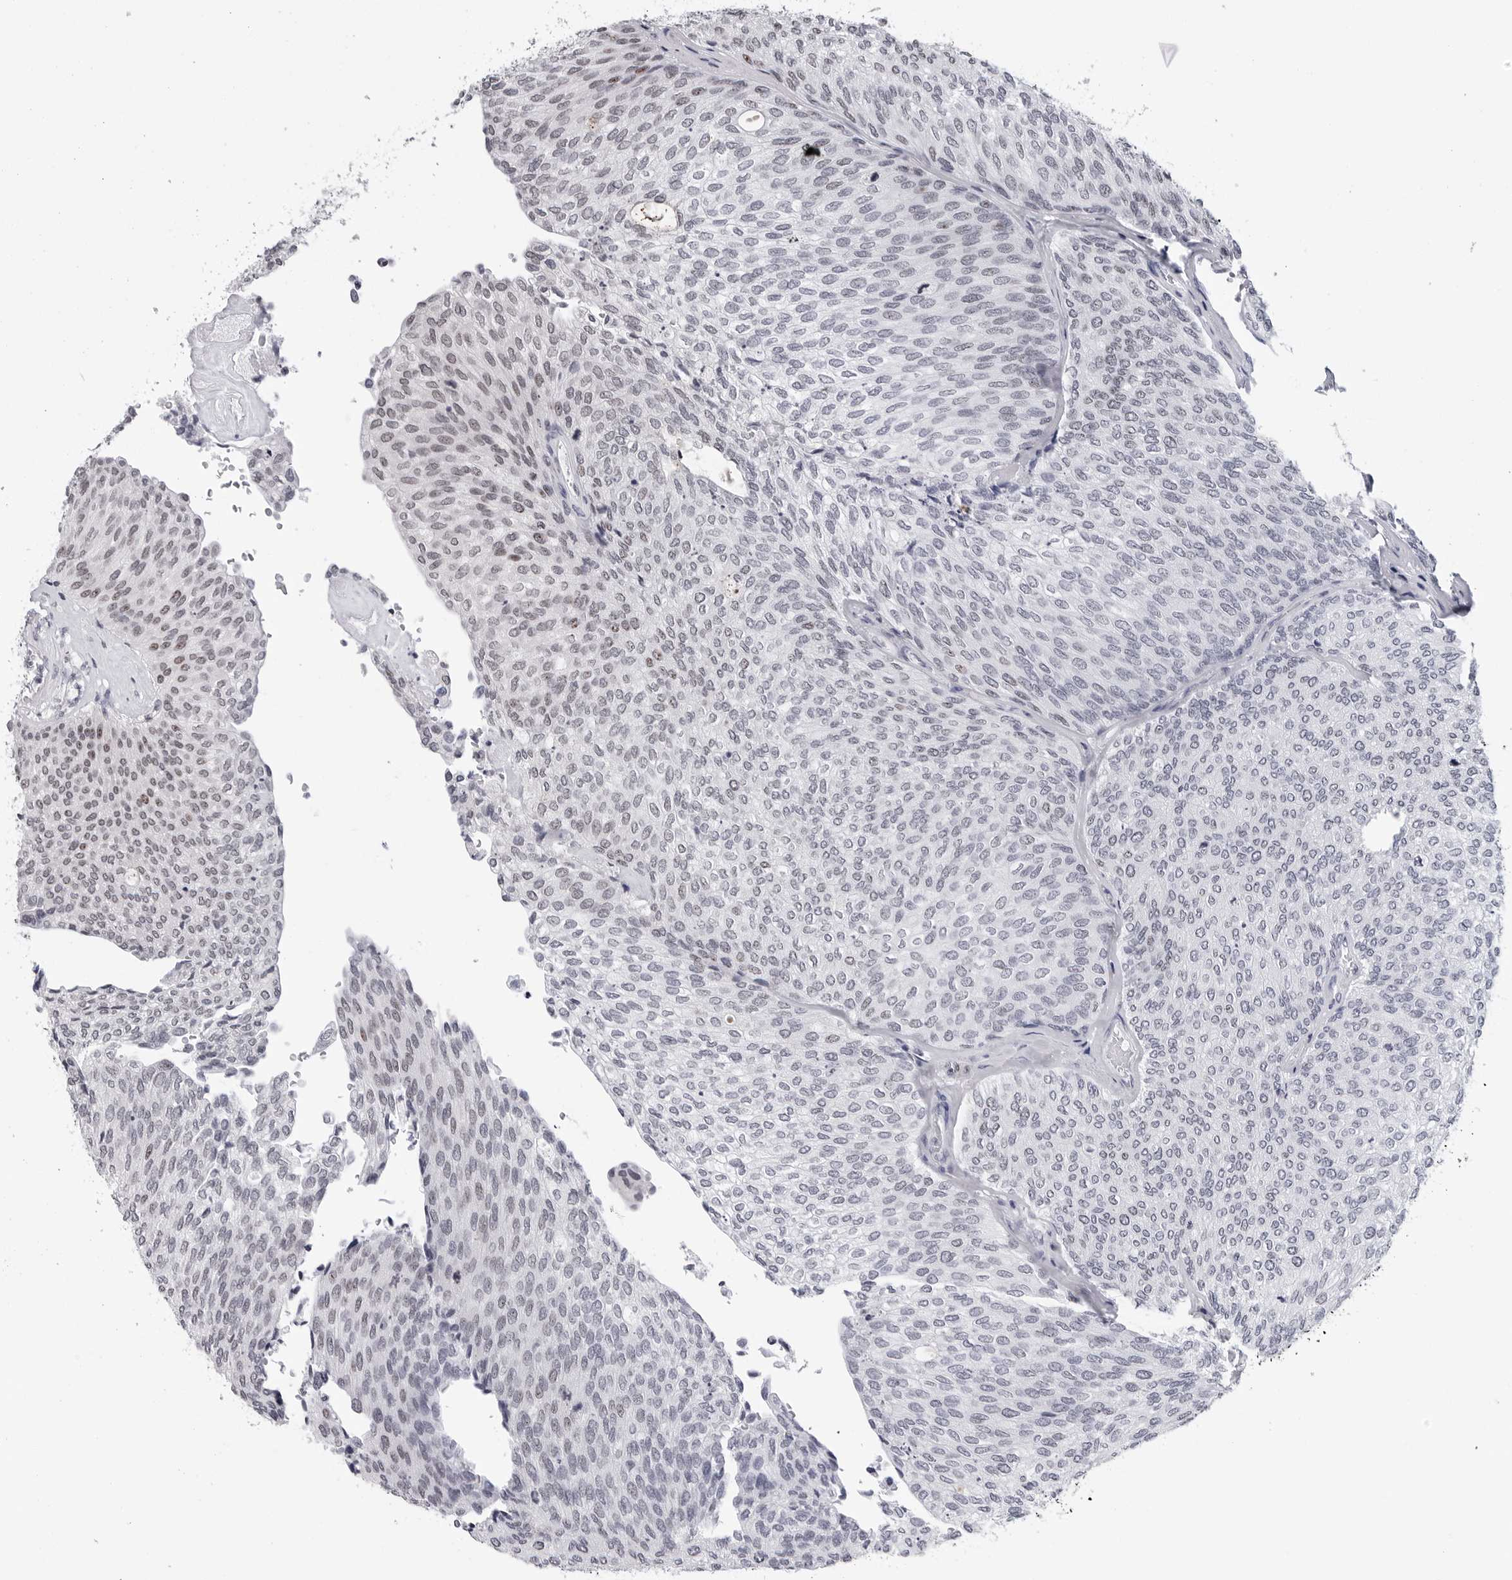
{"staining": {"intensity": "negative", "quantity": "none", "location": "none"}, "tissue": "urothelial cancer", "cell_type": "Tumor cells", "image_type": "cancer", "snomed": [{"axis": "morphology", "description": "Urothelial carcinoma, Low grade"}, {"axis": "topography", "description": "Urinary bladder"}], "caption": "Immunohistochemistry photomicrograph of human urothelial cancer stained for a protein (brown), which exhibits no expression in tumor cells.", "gene": "GNL2", "patient": {"sex": "female", "age": 79}}